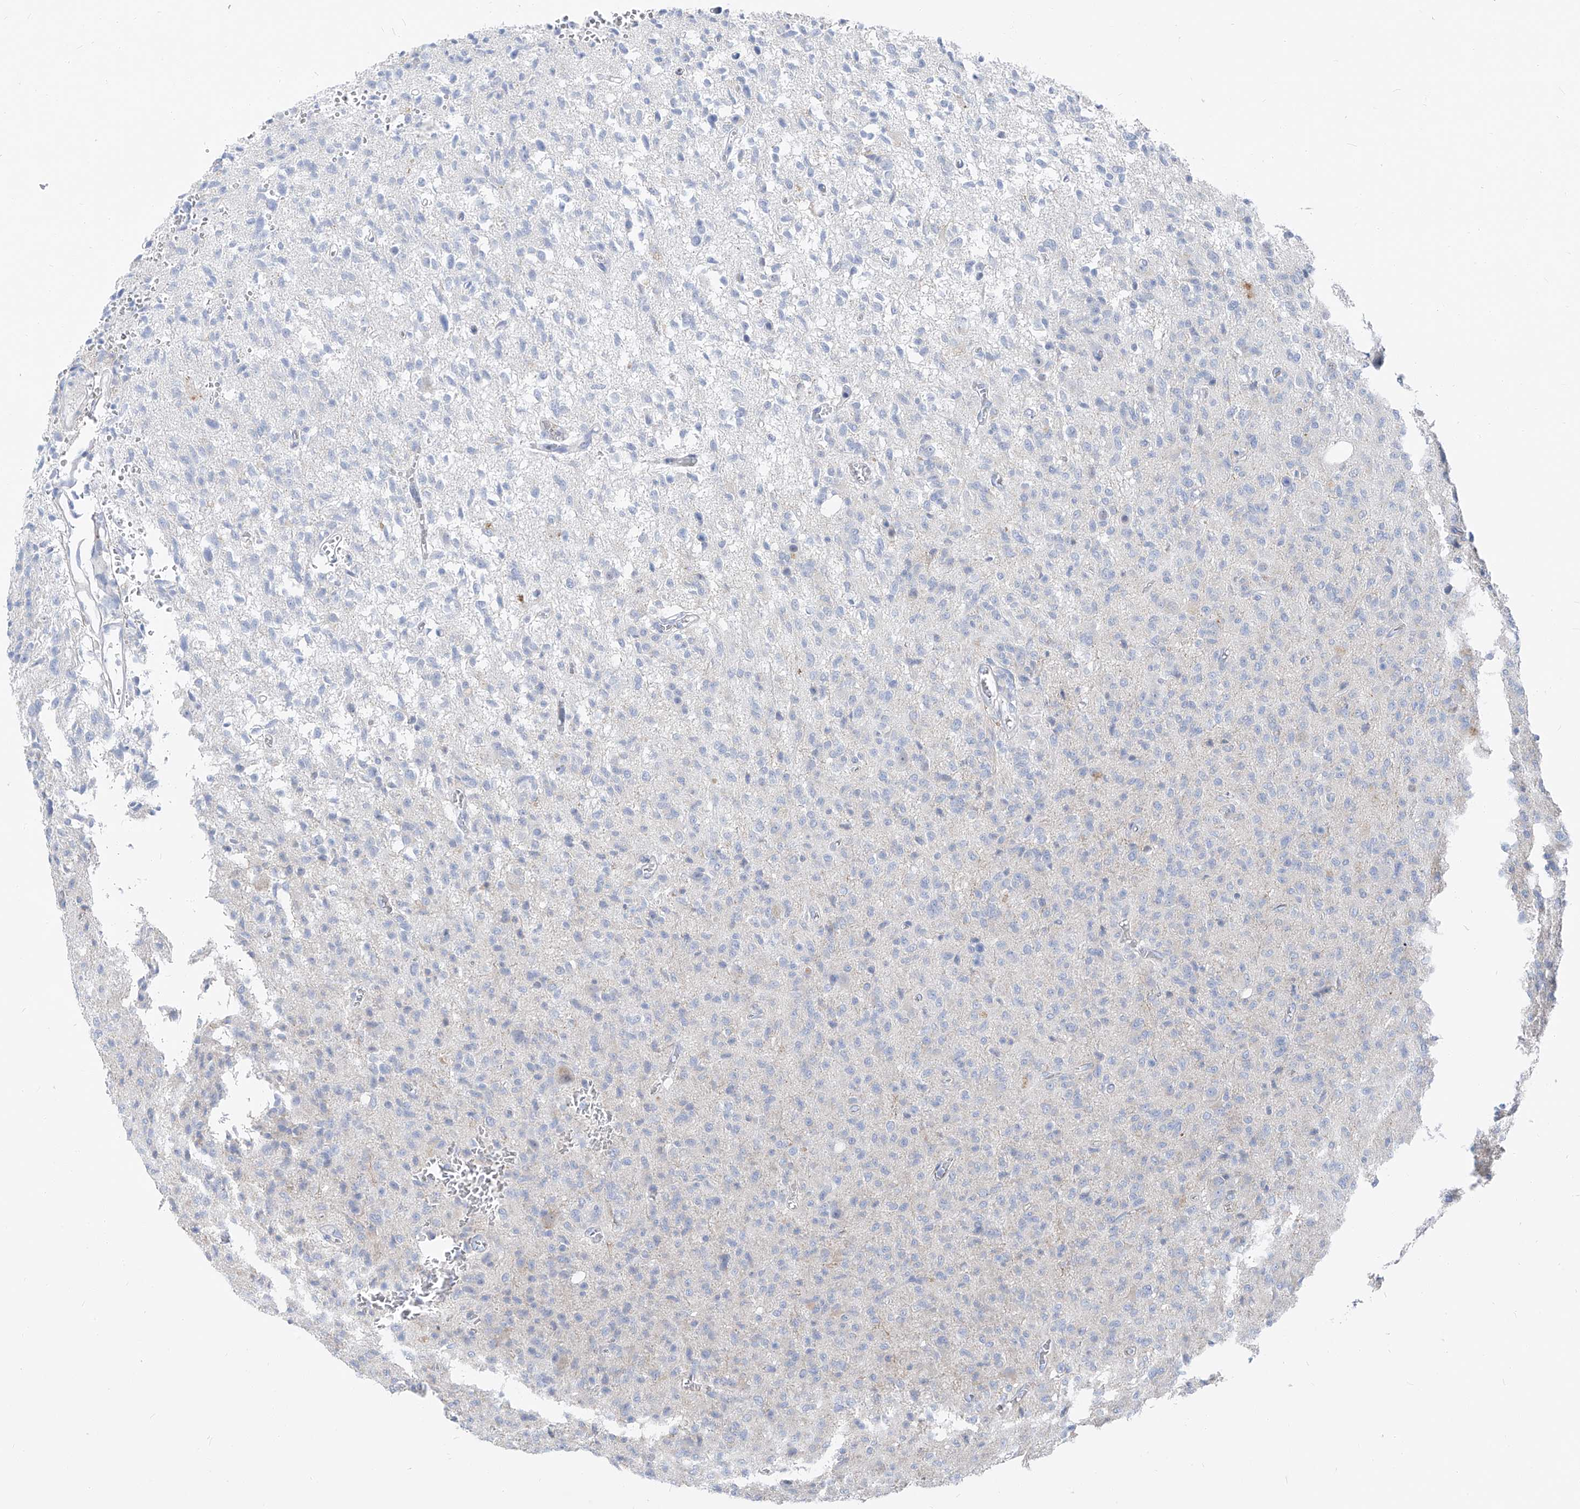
{"staining": {"intensity": "negative", "quantity": "none", "location": "none"}, "tissue": "glioma", "cell_type": "Tumor cells", "image_type": "cancer", "snomed": [{"axis": "morphology", "description": "Glioma, malignant, High grade"}, {"axis": "topography", "description": "Brain"}], "caption": "DAB (3,3'-diaminobenzidine) immunohistochemical staining of human high-grade glioma (malignant) demonstrates no significant expression in tumor cells.", "gene": "UFL1", "patient": {"sex": "female", "age": 57}}